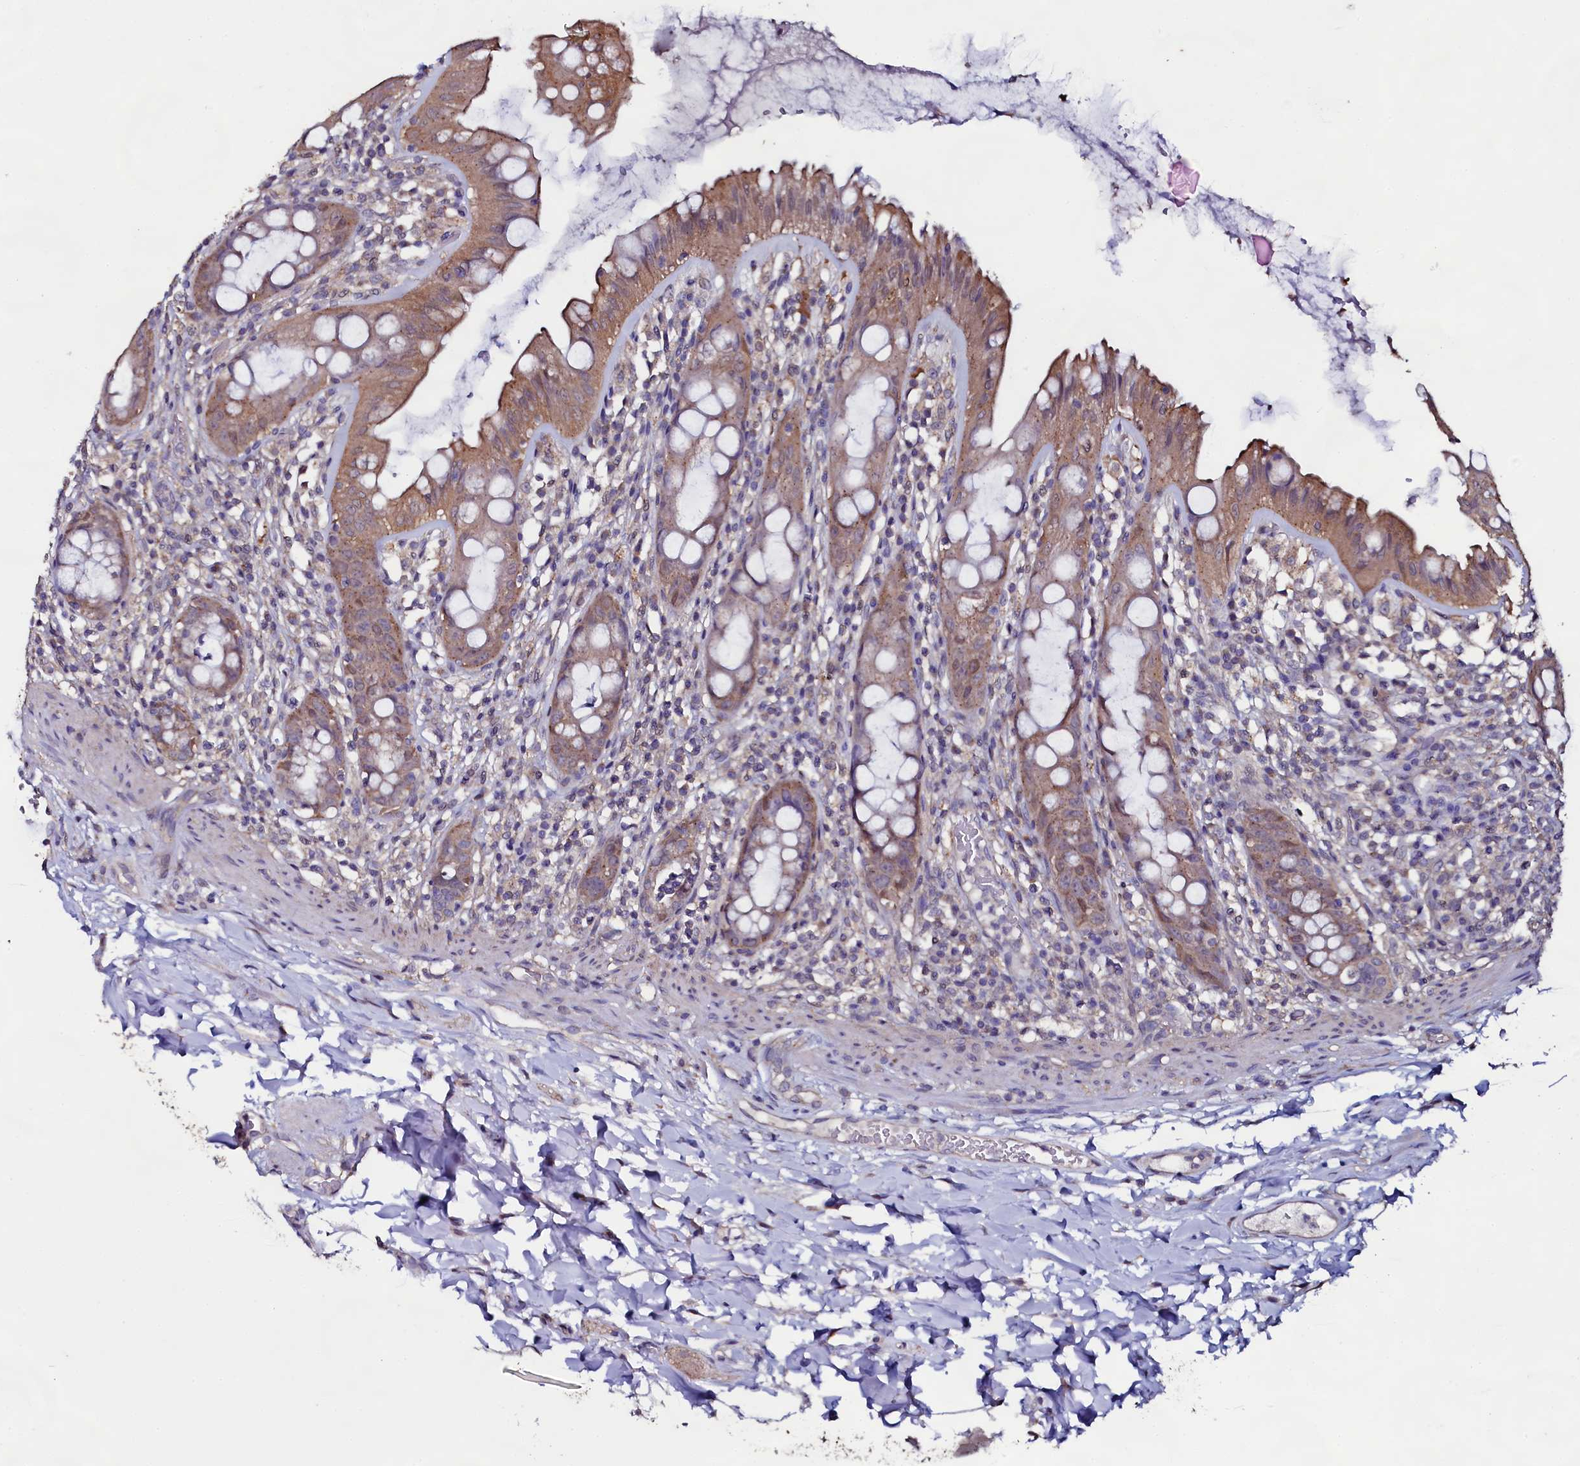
{"staining": {"intensity": "moderate", "quantity": ">75%", "location": "cytoplasmic/membranous"}, "tissue": "rectum", "cell_type": "Glandular cells", "image_type": "normal", "snomed": [{"axis": "morphology", "description": "Normal tissue, NOS"}, {"axis": "topography", "description": "Rectum"}], "caption": "Immunohistochemistry (DAB (3,3'-diaminobenzidine)) staining of normal rectum shows moderate cytoplasmic/membranous protein positivity in approximately >75% of glandular cells.", "gene": "USPL1", "patient": {"sex": "female", "age": 57}}